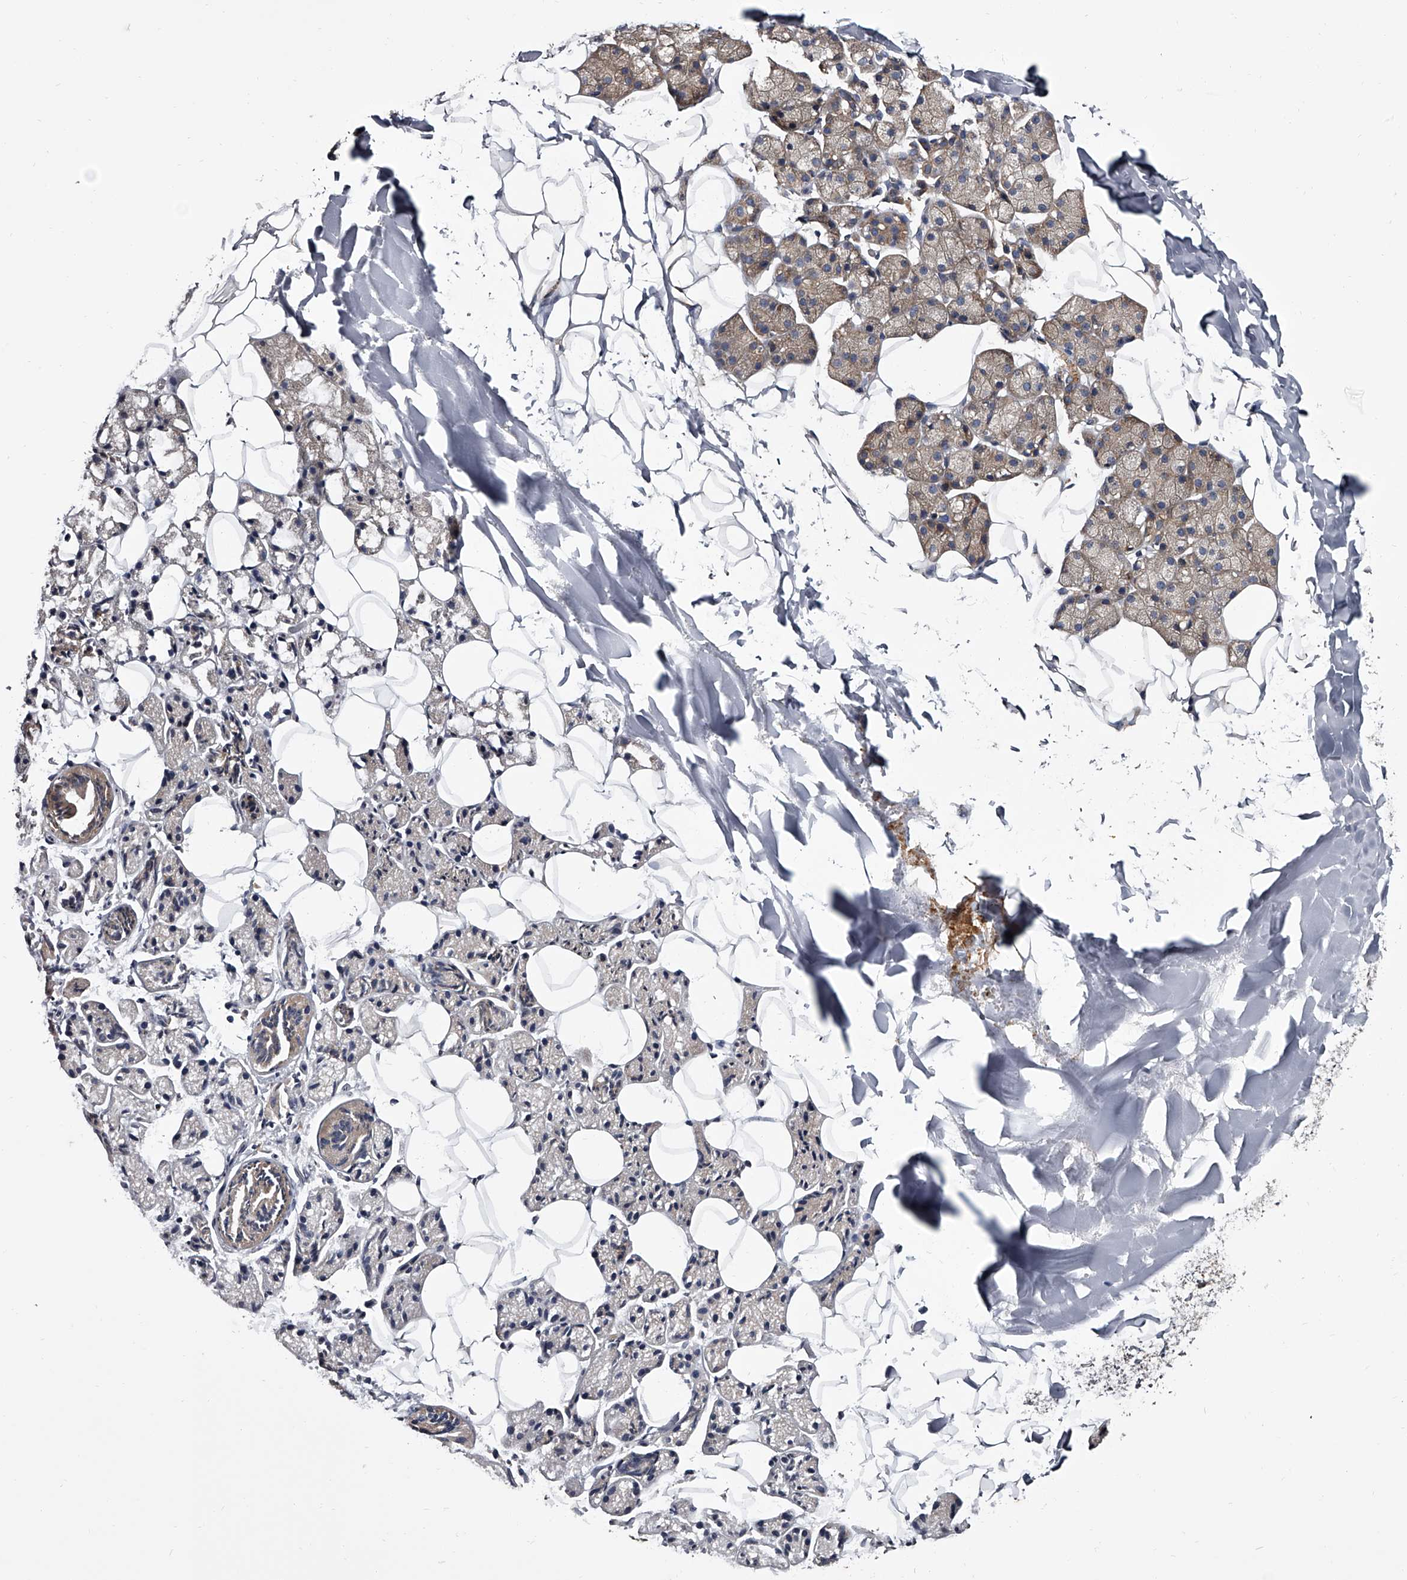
{"staining": {"intensity": "weak", "quantity": "25%-75%", "location": "cytoplasmic/membranous"}, "tissue": "salivary gland", "cell_type": "Glandular cells", "image_type": "normal", "snomed": [{"axis": "morphology", "description": "Normal tissue, NOS"}, {"axis": "topography", "description": "Salivary gland"}], "caption": "Immunohistochemistry (IHC) histopathology image of normal salivary gland: human salivary gland stained using IHC exhibits low levels of weak protein expression localized specifically in the cytoplasmic/membranous of glandular cells, appearing as a cytoplasmic/membranous brown color.", "gene": "GAPVD1", "patient": {"sex": "female", "age": 33}}